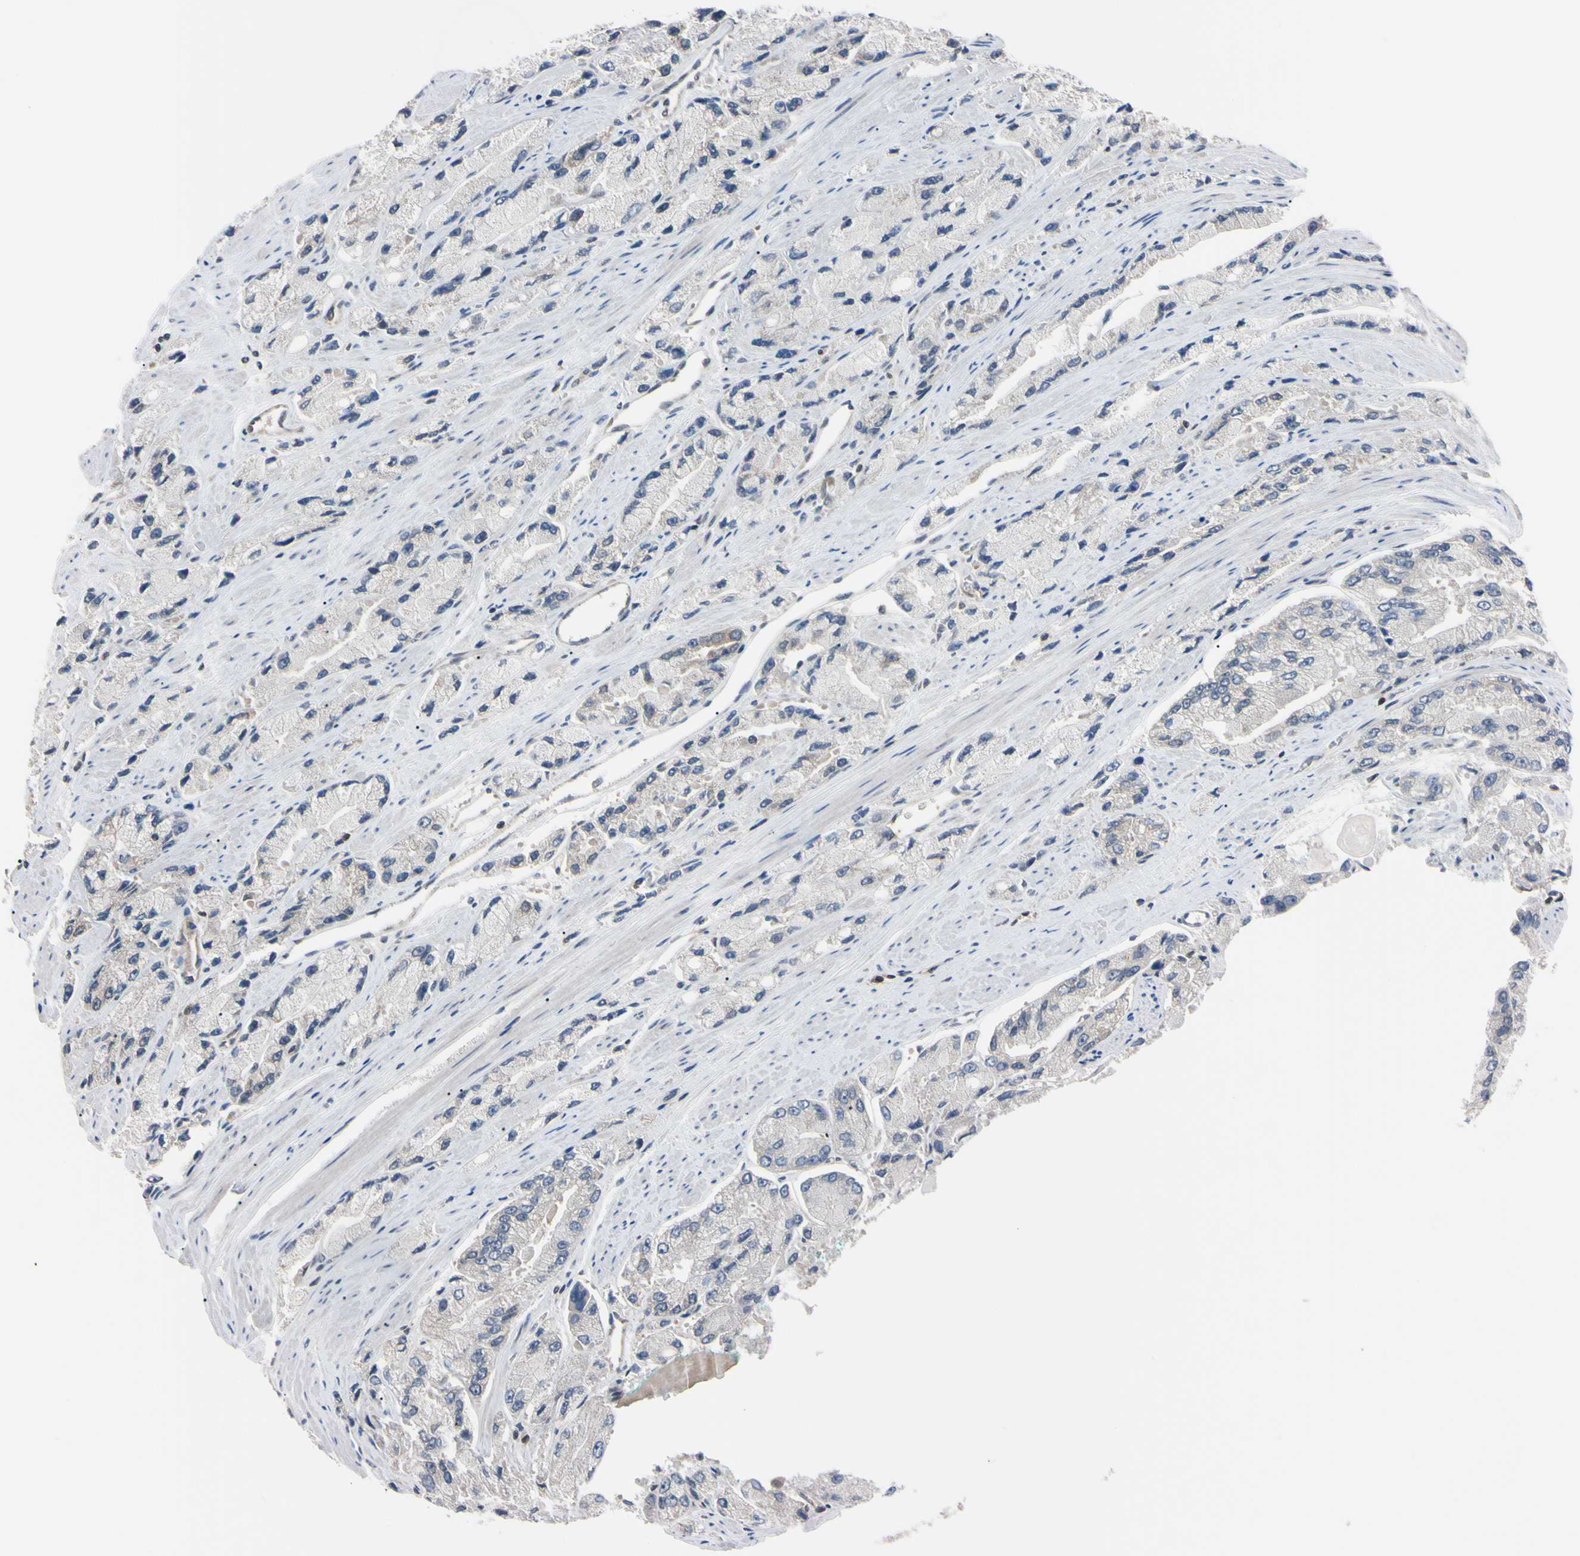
{"staining": {"intensity": "negative", "quantity": "none", "location": "none"}, "tissue": "prostate cancer", "cell_type": "Tumor cells", "image_type": "cancer", "snomed": [{"axis": "morphology", "description": "Adenocarcinoma, High grade"}, {"axis": "topography", "description": "Prostate"}], "caption": "A histopathology image of prostate cancer (adenocarcinoma (high-grade)) stained for a protein exhibits no brown staining in tumor cells.", "gene": "UBE2I", "patient": {"sex": "male", "age": 58}}